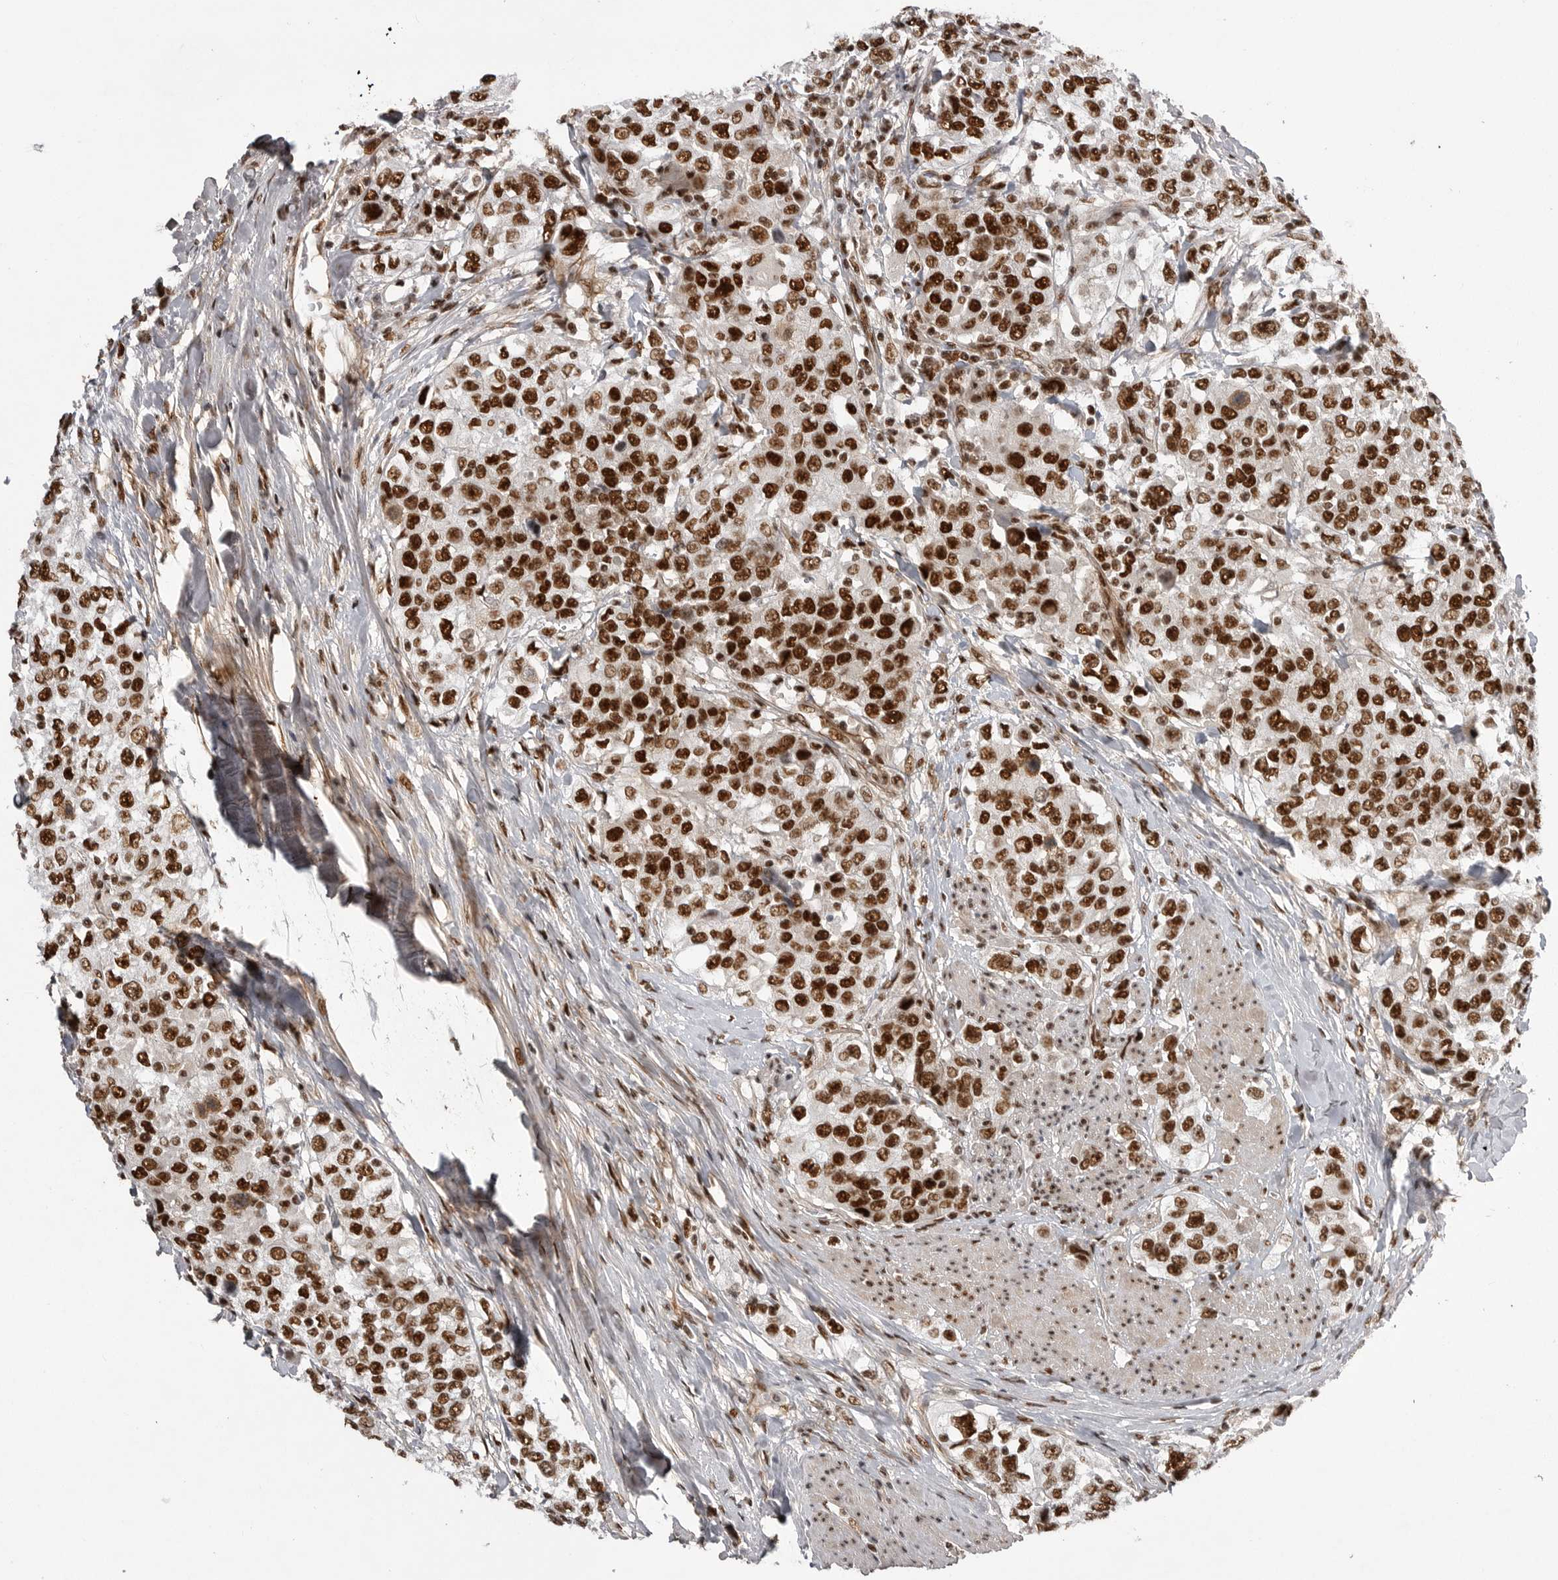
{"staining": {"intensity": "strong", "quantity": ">75%", "location": "nuclear"}, "tissue": "urothelial cancer", "cell_type": "Tumor cells", "image_type": "cancer", "snomed": [{"axis": "morphology", "description": "Urothelial carcinoma, High grade"}, {"axis": "topography", "description": "Urinary bladder"}], "caption": "Strong nuclear positivity is seen in approximately >75% of tumor cells in urothelial cancer. (IHC, brightfield microscopy, high magnification).", "gene": "PPP1R8", "patient": {"sex": "female", "age": 80}}